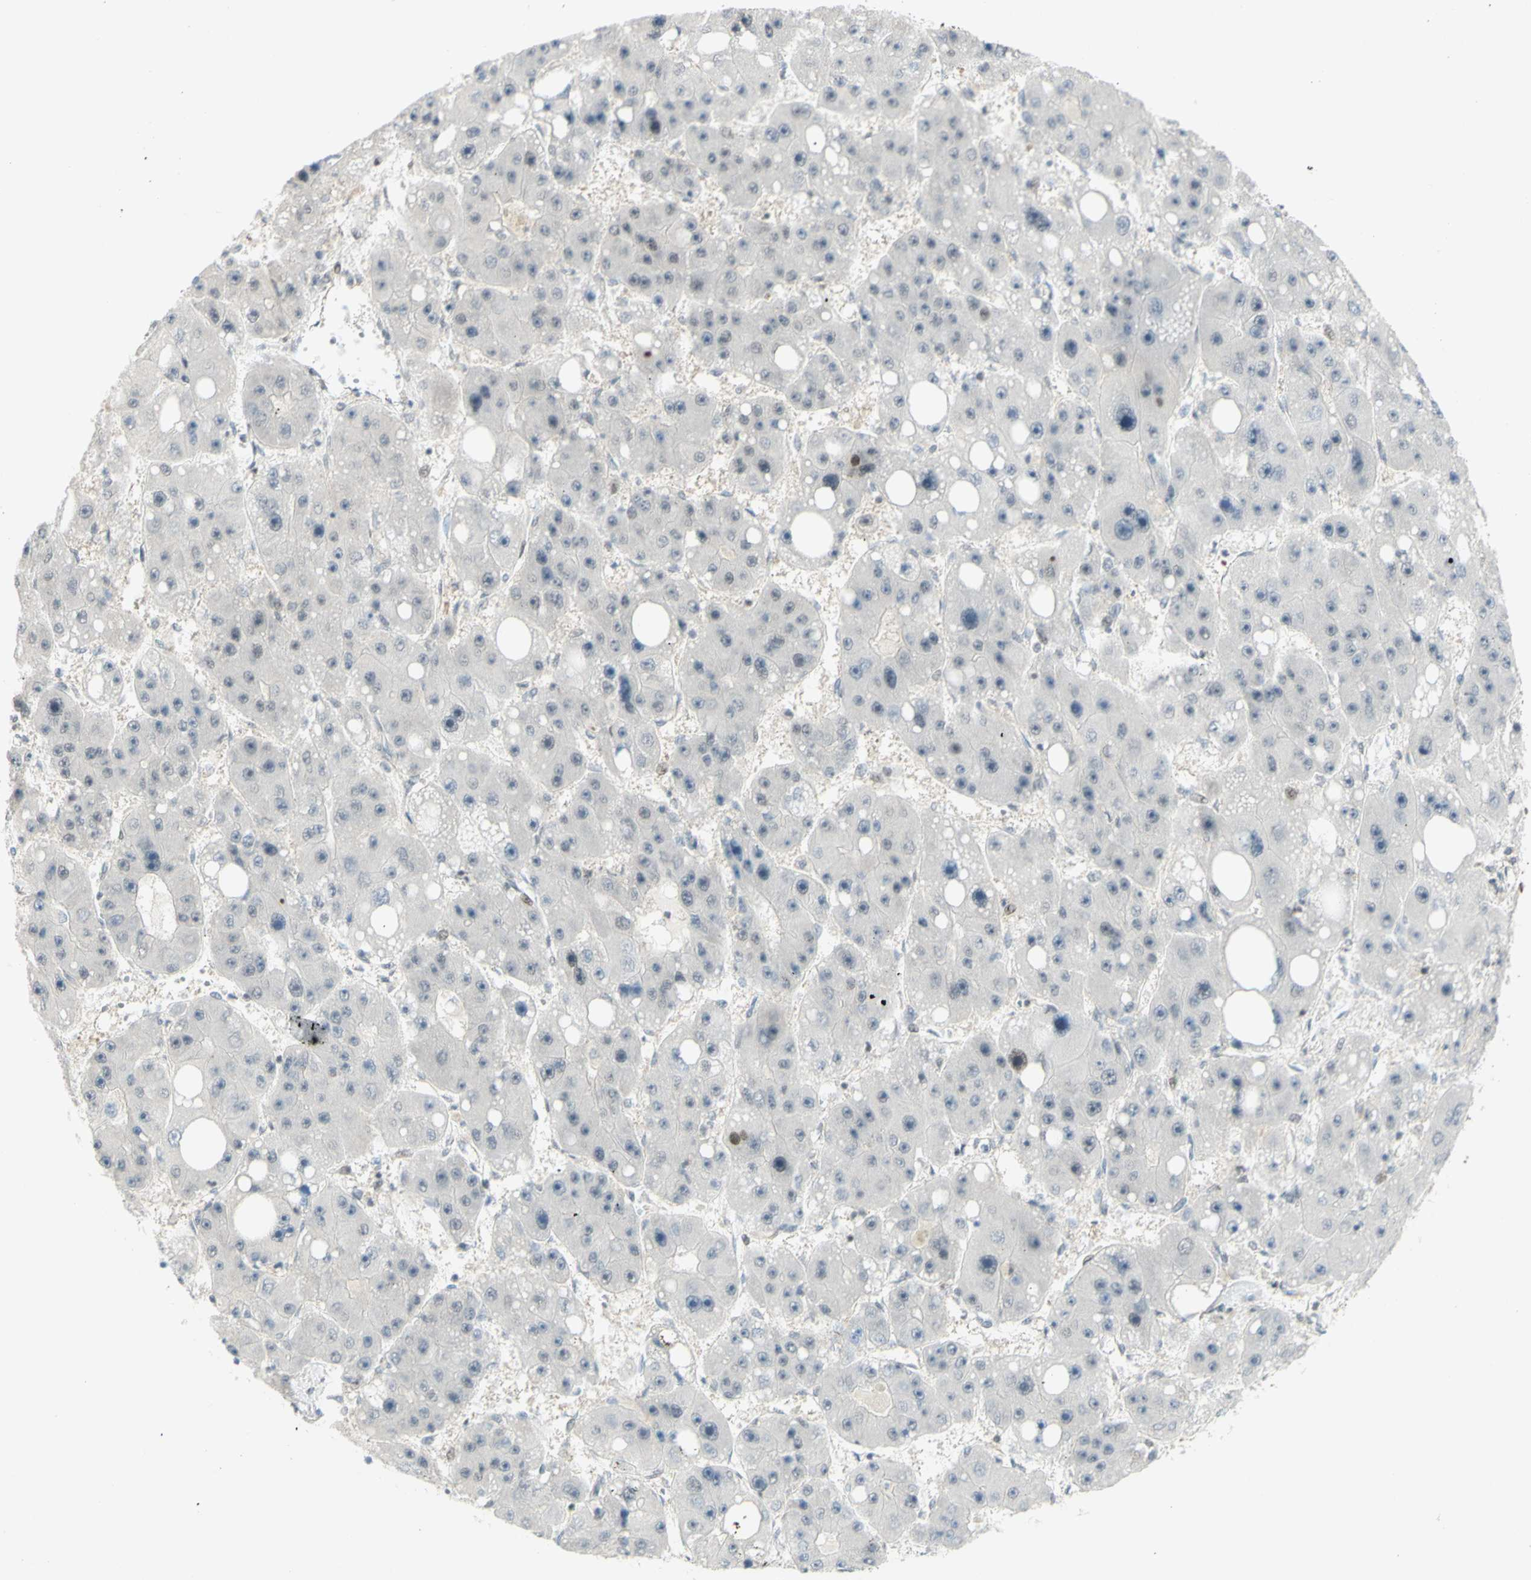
{"staining": {"intensity": "negative", "quantity": "none", "location": "none"}, "tissue": "liver cancer", "cell_type": "Tumor cells", "image_type": "cancer", "snomed": [{"axis": "morphology", "description": "Carcinoma, Hepatocellular, NOS"}, {"axis": "topography", "description": "Liver"}], "caption": "High magnification brightfield microscopy of hepatocellular carcinoma (liver) stained with DAB (3,3'-diaminobenzidine) (brown) and counterstained with hematoxylin (blue): tumor cells show no significant positivity.", "gene": "ZMYM6", "patient": {"sex": "female", "age": 61}}